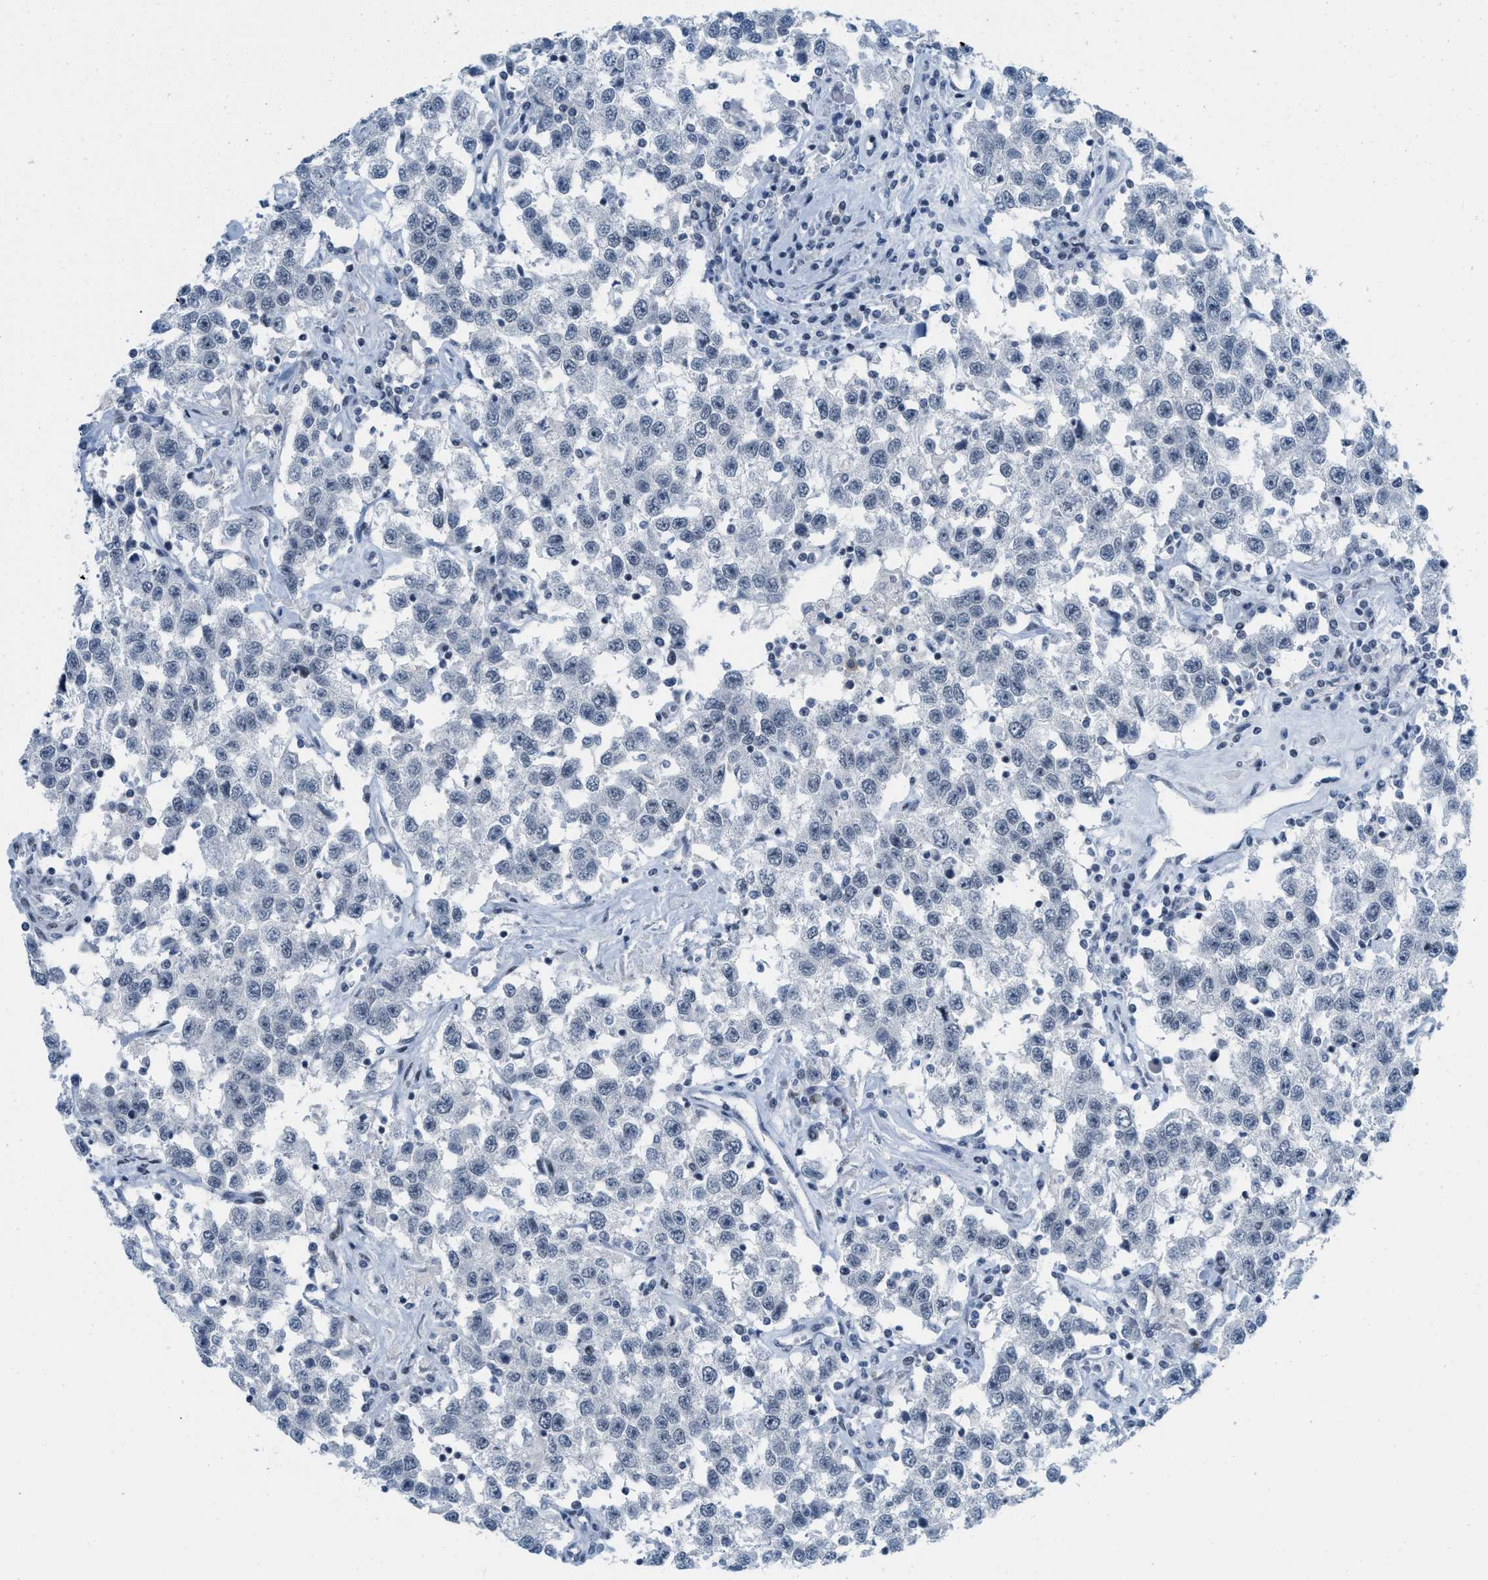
{"staining": {"intensity": "negative", "quantity": "none", "location": "none"}, "tissue": "testis cancer", "cell_type": "Tumor cells", "image_type": "cancer", "snomed": [{"axis": "morphology", "description": "Seminoma, NOS"}, {"axis": "topography", "description": "Testis"}], "caption": "This is a image of IHC staining of seminoma (testis), which shows no expression in tumor cells.", "gene": "PBX1", "patient": {"sex": "male", "age": 41}}